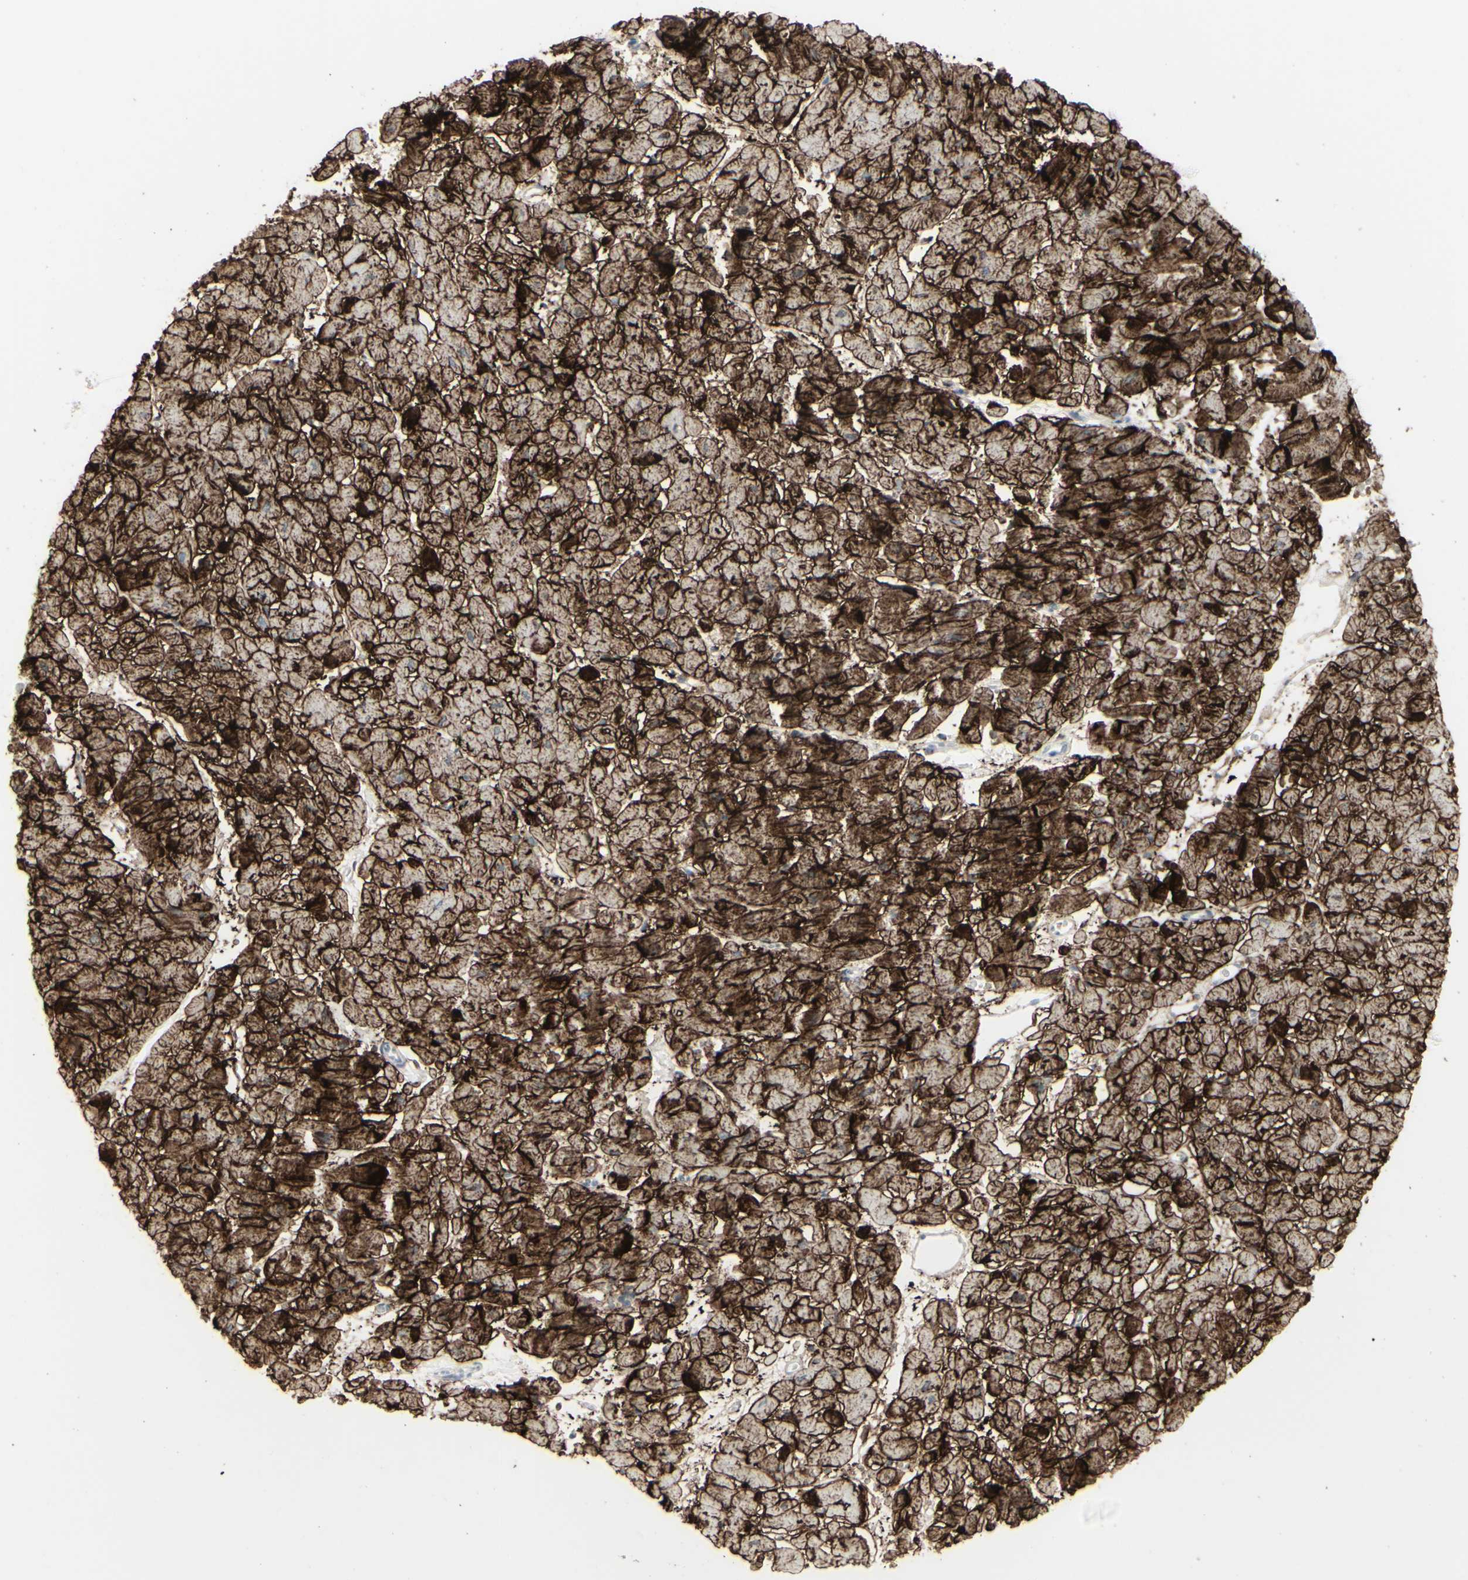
{"staining": {"intensity": "strong", "quantity": ">75%", "location": "cytoplasmic/membranous"}, "tissue": "heart muscle", "cell_type": "Cardiomyocytes", "image_type": "normal", "snomed": [{"axis": "morphology", "description": "Normal tissue, NOS"}, {"axis": "topography", "description": "Heart"}], "caption": "The histopathology image demonstrates immunohistochemical staining of unremarkable heart muscle. There is strong cytoplasmic/membranous positivity is present in approximately >75% of cardiomyocytes. (Stains: DAB in brown, nuclei in blue, Microscopy: brightfield microscopy at high magnification).", "gene": "GJA1", "patient": {"sex": "male", "age": 45}}